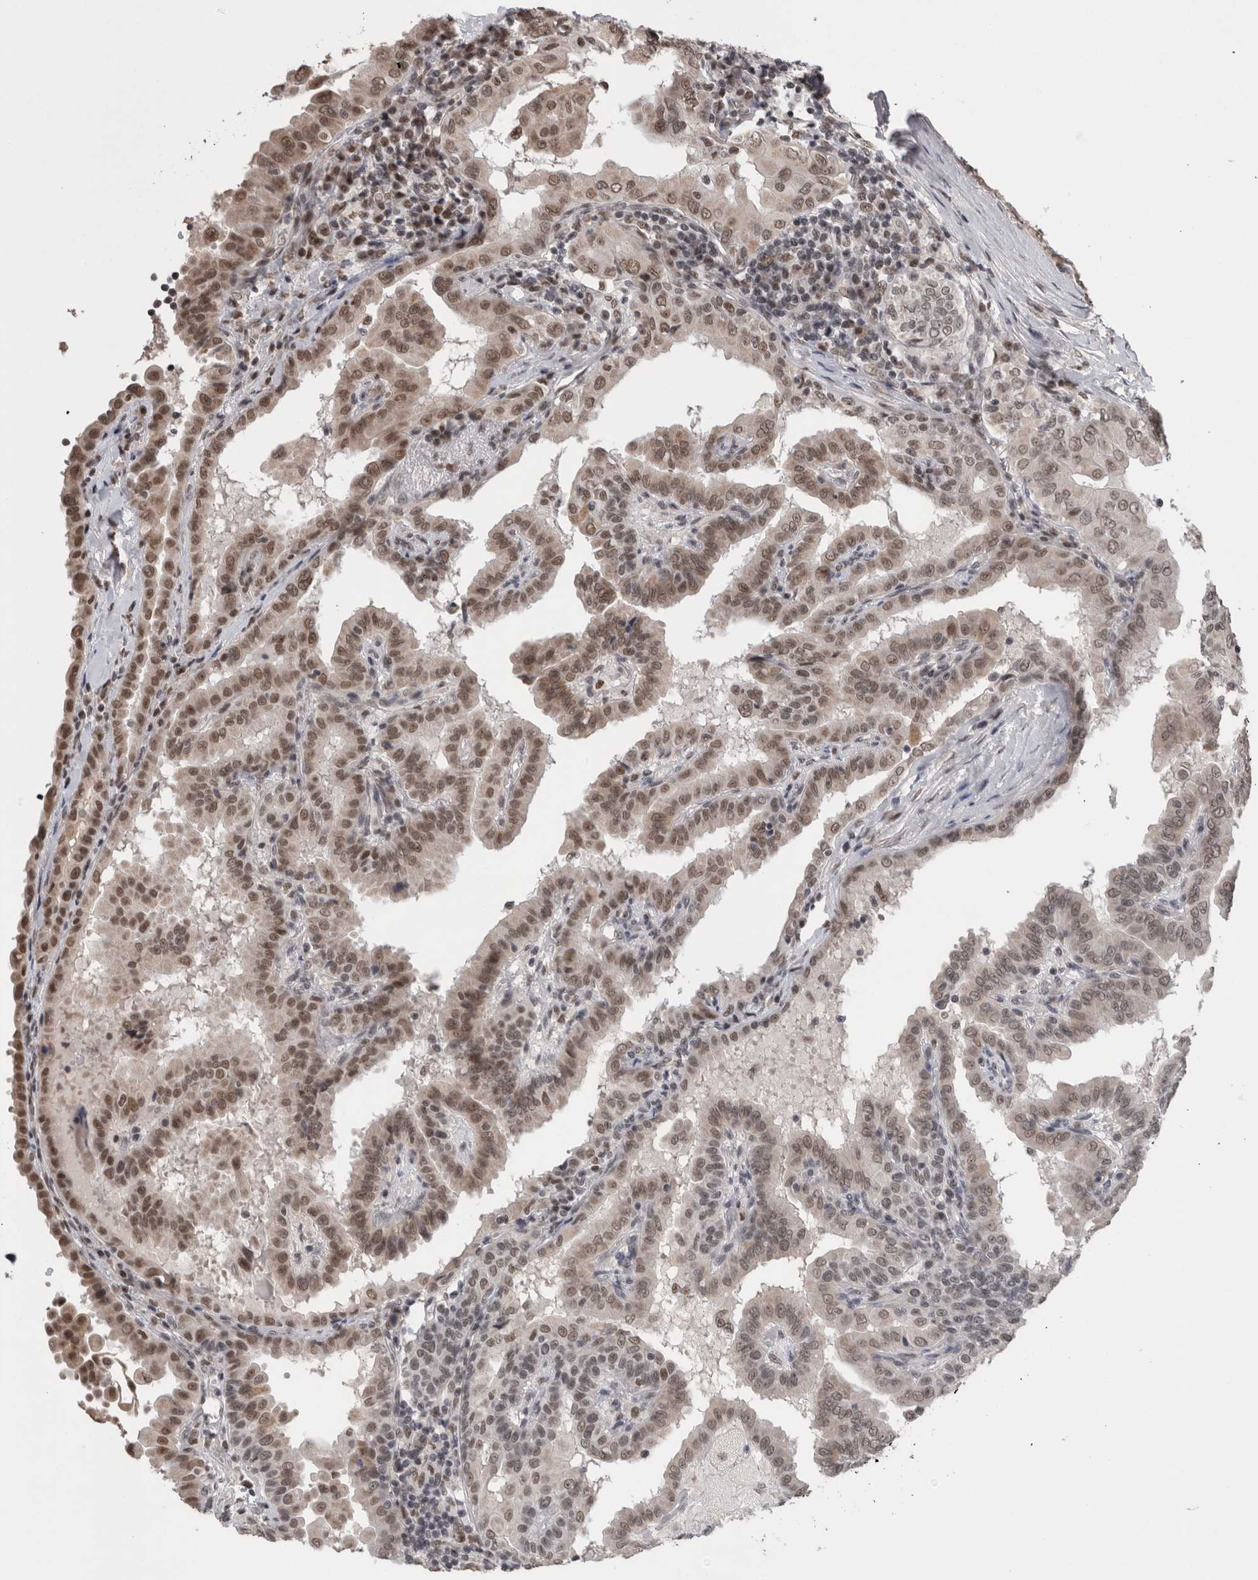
{"staining": {"intensity": "moderate", "quantity": ">75%", "location": "nuclear"}, "tissue": "thyroid cancer", "cell_type": "Tumor cells", "image_type": "cancer", "snomed": [{"axis": "morphology", "description": "Papillary adenocarcinoma, NOS"}, {"axis": "topography", "description": "Thyroid gland"}], "caption": "DAB (3,3'-diaminobenzidine) immunohistochemical staining of papillary adenocarcinoma (thyroid) shows moderate nuclear protein staining in about >75% of tumor cells.", "gene": "CPSF2", "patient": {"sex": "male", "age": 33}}